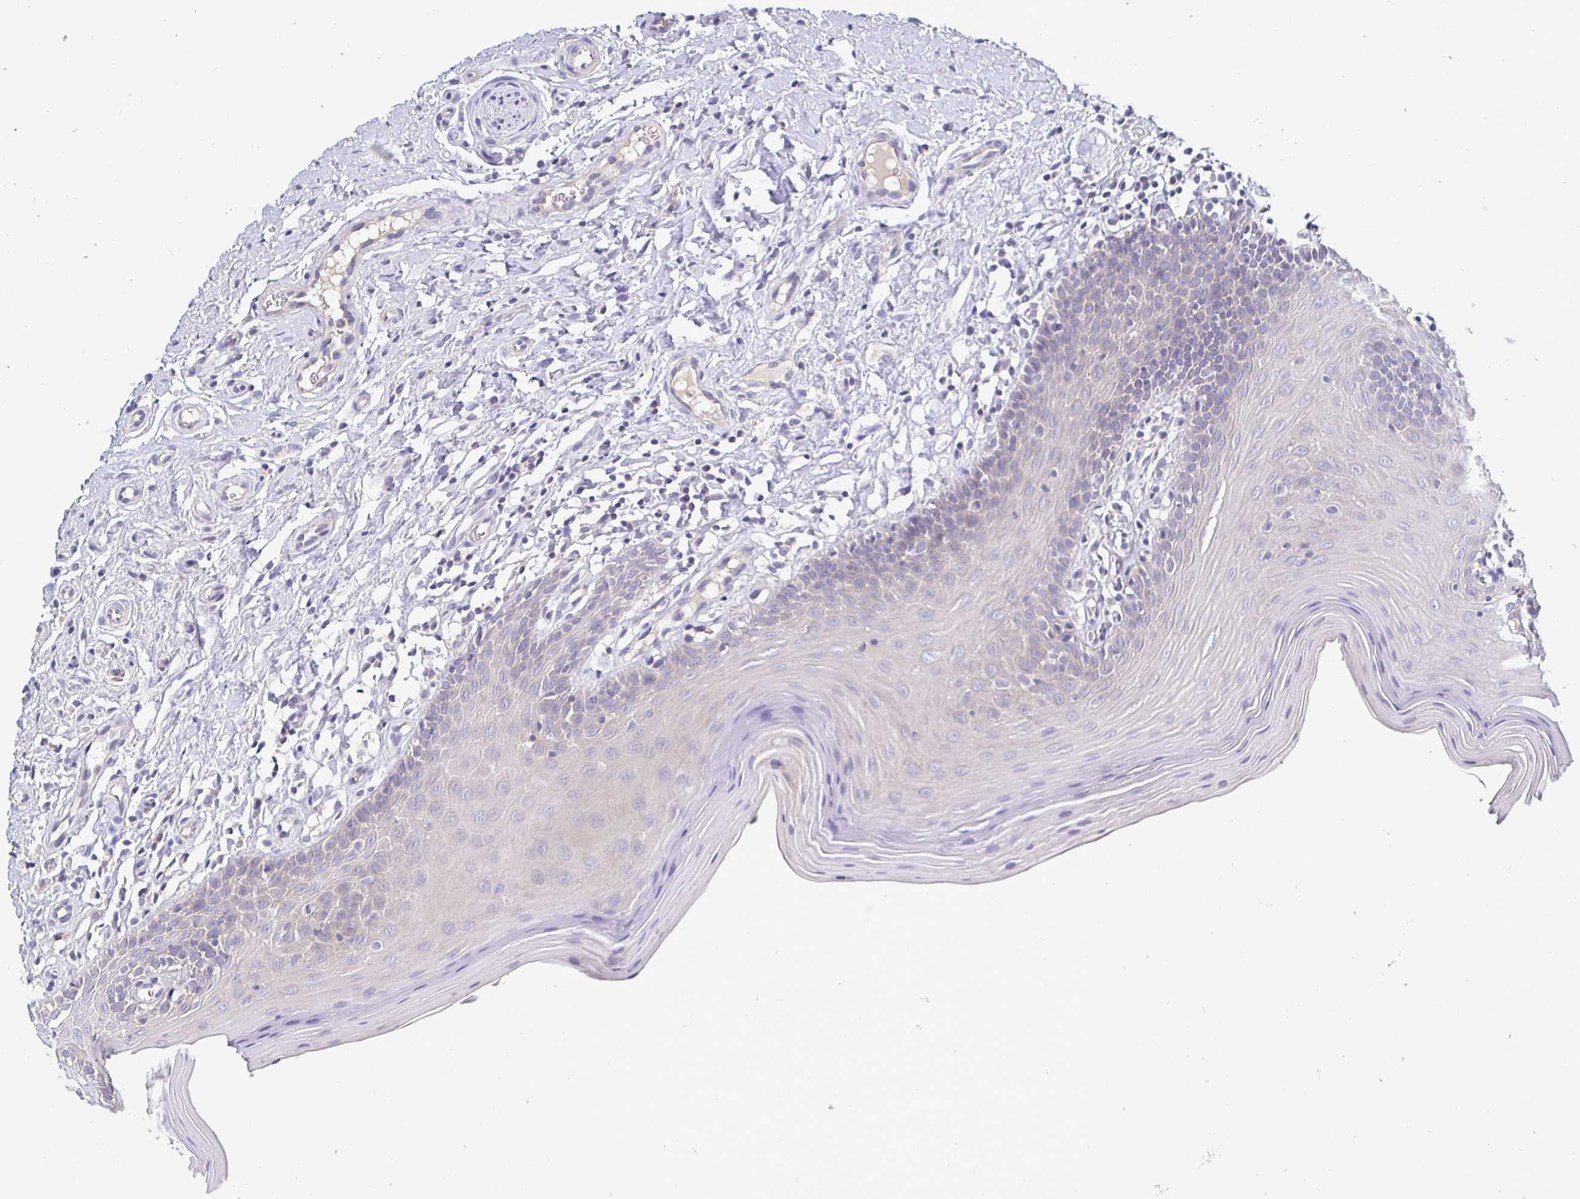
{"staining": {"intensity": "weak", "quantity": "25%-75%", "location": "cytoplasmic/membranous"}, "tissue": "oral mucosa", "cell_type": "Squamous epithelial cells", "image_type": "normal", "snomed": [{"axis": "morphology", "description": "Normal tissue, NOS"}, {"axis": "topography", "description": "Oral tissue"}, {"axis": "topography", "description": "Tounge, NOS"}], "caption": "This micrograph shows IHC staining of unremarkable human oral mucosa, with low weak cytoplasmic/membranous positivity in about 25%-75% of squamous epithelial cells.", "gene": "KIF21A", "patient": {"sex": "female", "age": 58}}